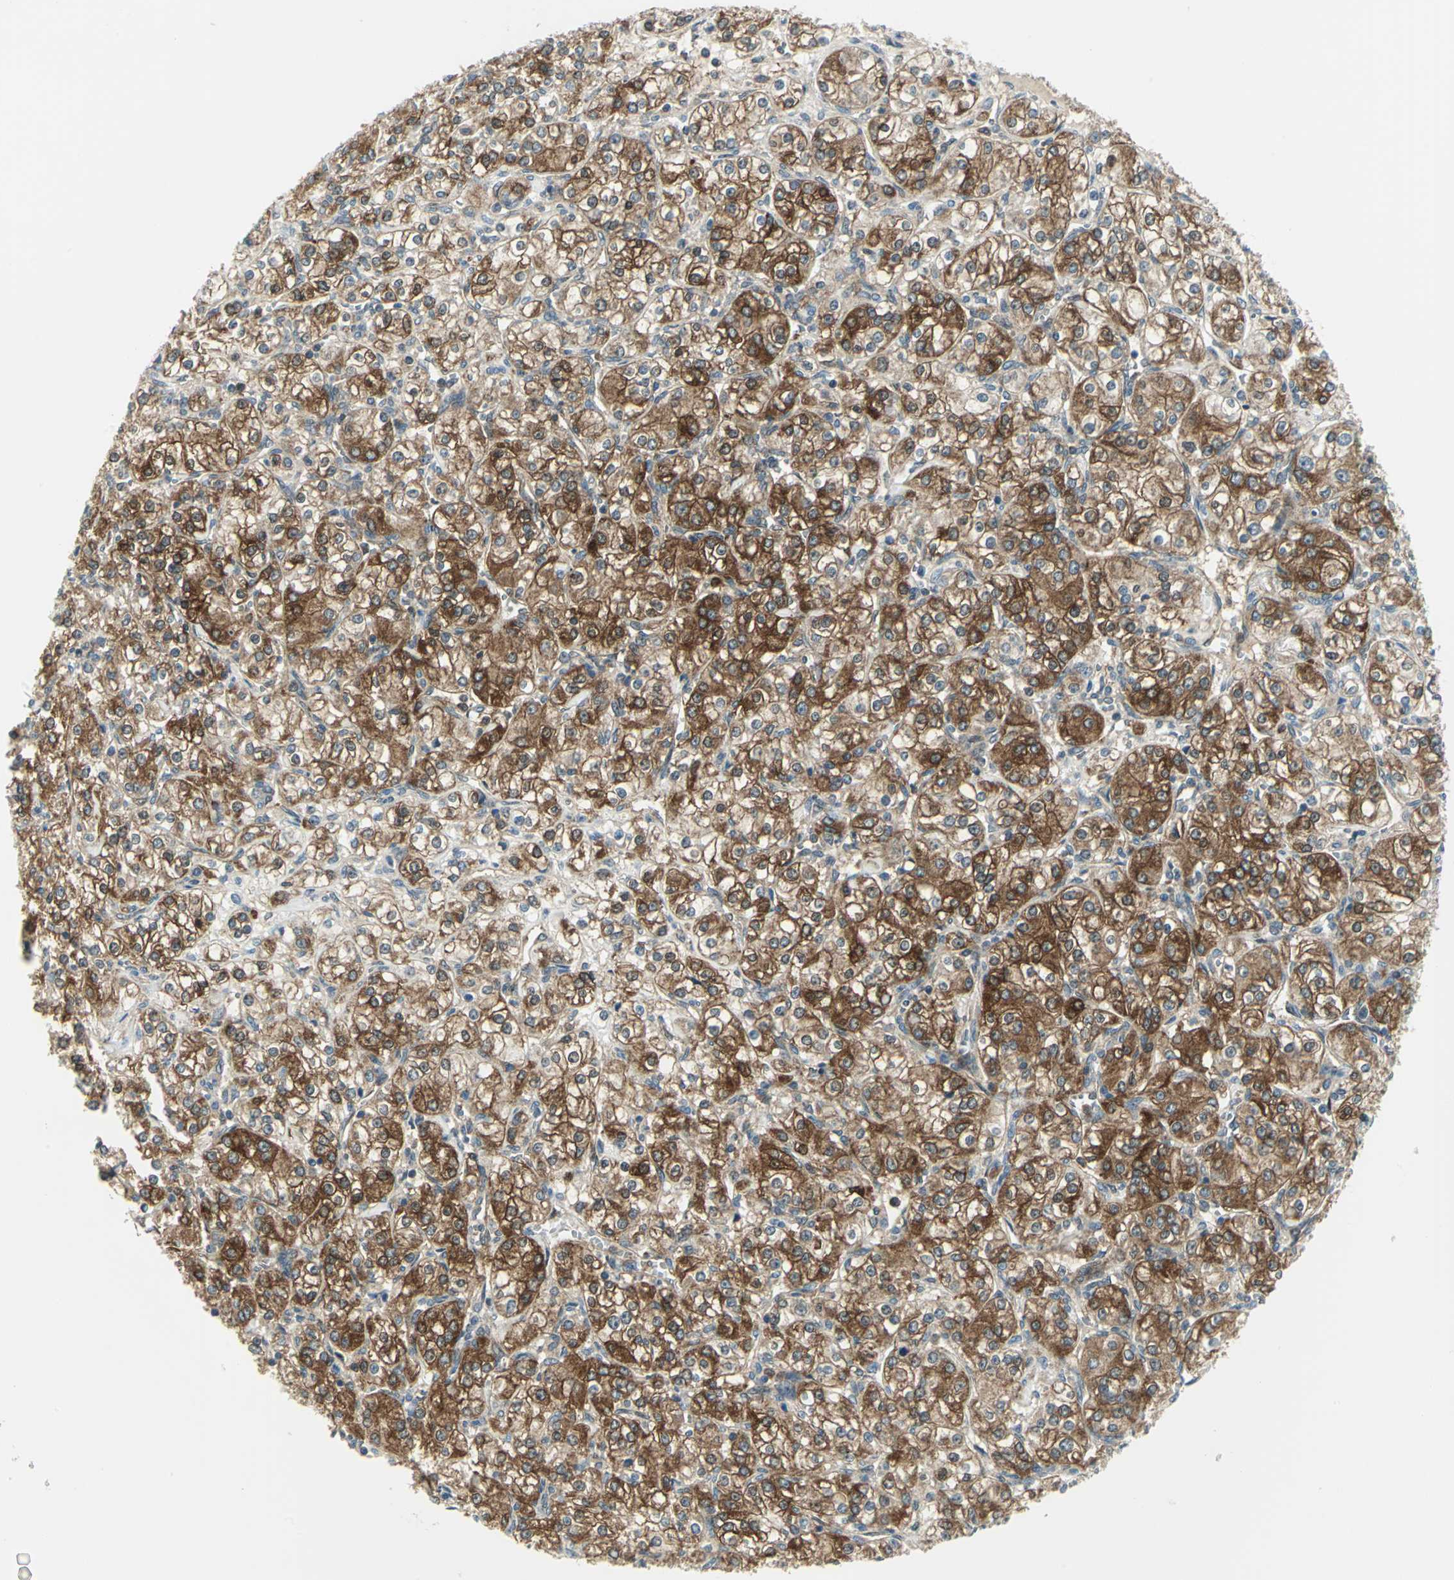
{"staining": {"intensity": "strong", "quantity": ">75%", "location": "cytoplasmic/membranous"}, "tissue": "renal cancer", "cell_type": "Tumor cells", "image_type": "cancer", "snomed": [{"axis": "morphology", "description": "Adenocarcinoma, NOS"}, {"axis": "topography", "description": "Kidney"}], "caption": "Protein expression analysis of renal cancer (adenocarcinoma) shows strong cytoplasmic/membranous expression in about >75% of tumor cells.", "gene": "ALDOA", "patient": {"sex": "male", "age": 77}}